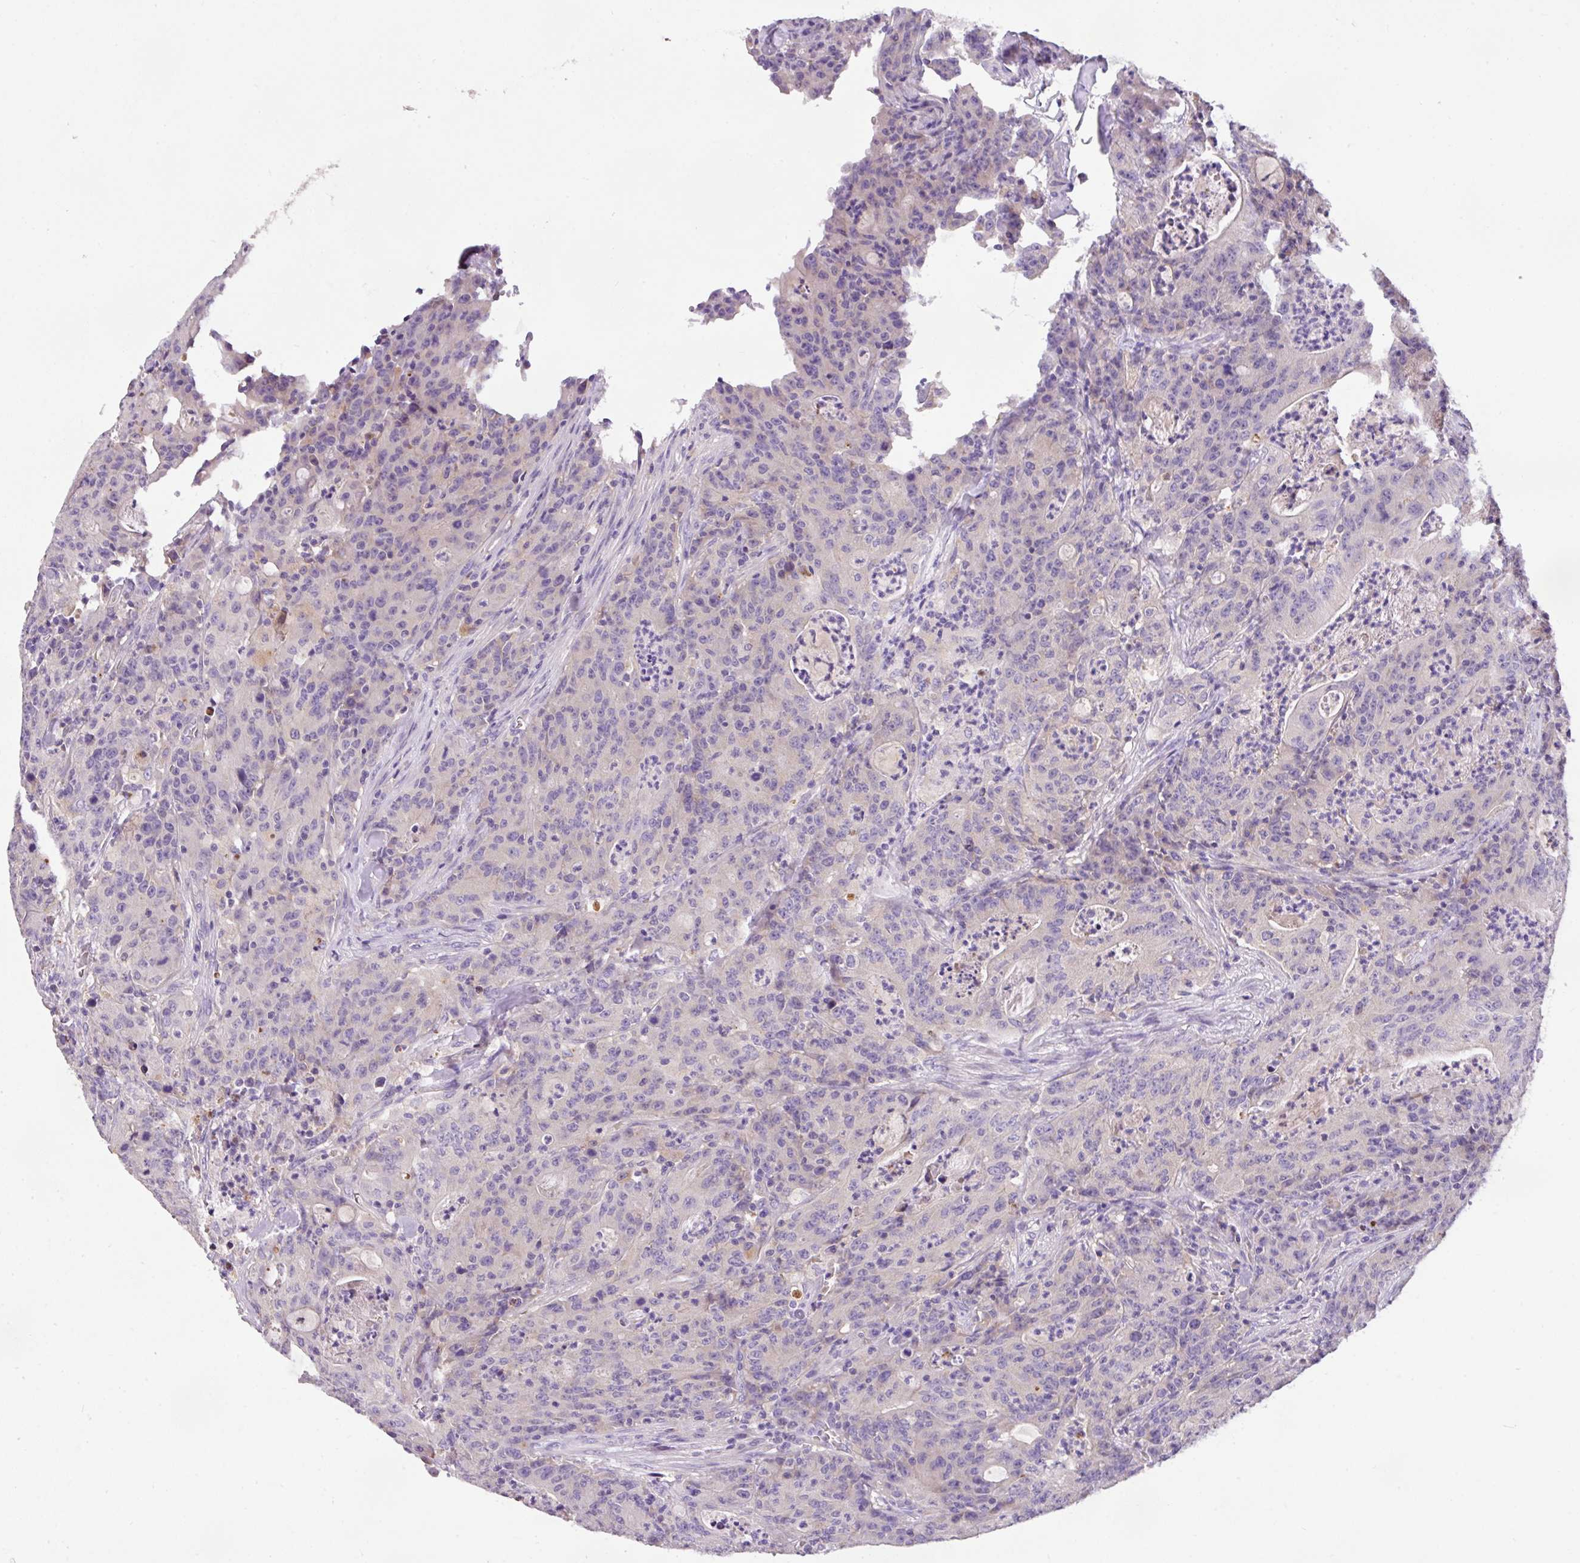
{"staining": {"intensity": "negative", "quantity": "none", "location": "none"}, "tissue": "colorectal cancer", "cell_type": "Tumor cells", "image_type": "cancer", "snomed": [{"axis": "morphology", "description": "Adenocarcinoma, NOS"}, {"axis": "topography", "description": "Colon"}], "caption": "An IHC image of colorectal cancer is shown. There is no staining in tumor cells of colorectal cancer. Brightfield microscopy of immunohistochemistry stained with DAB (brown) and hematoxylin (blue), captured at high magnification.", "gene": "ANXA2R", "patient": {"sex": "male", "age": 83}}